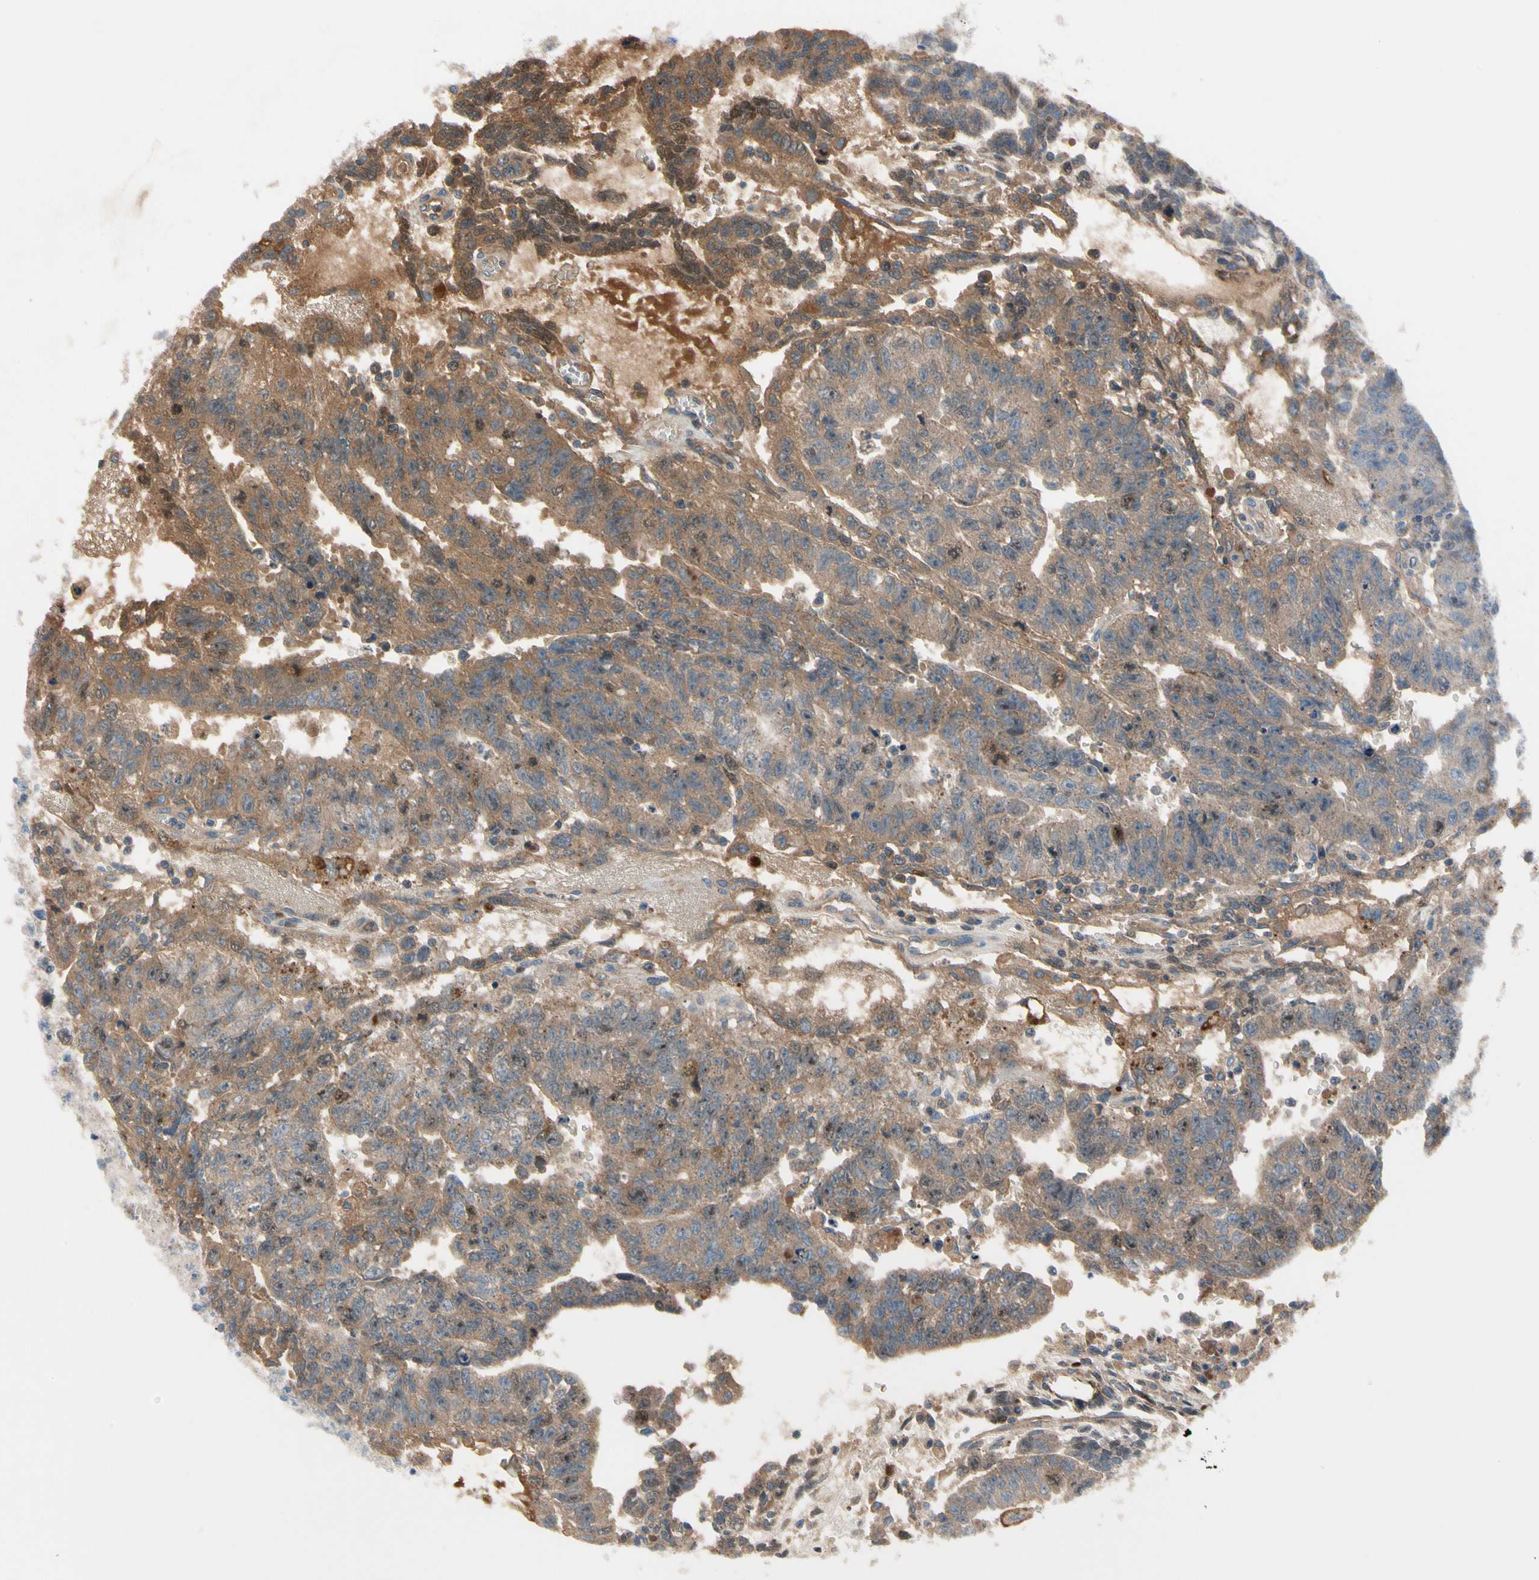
{"staining": {"intensity": "moderate", "quantity": "25%-75%", "location": "cytoplasmic/membranous,nuclear"}, "tissue": "testis cancer", "cell_type": "Tumor cells", "image_type": "cancer", "snomed": [{"axis": "morphology", "description": "Seminoma, NOS"}, {"axis": "morphology", "description": "Carcinoma, Embryonal, NOS"}, {"axis": "topography", "description": "Testis"}], "caption": "This micrograph displays IHC staining of testis embryonal carcinoma, with medium moderate cytoplasmic/membranous and nuclear positivity in about 25%-75% of tumor cells.", "gene": "HJURP", "patient": {"sex": "male", "age": 52}}